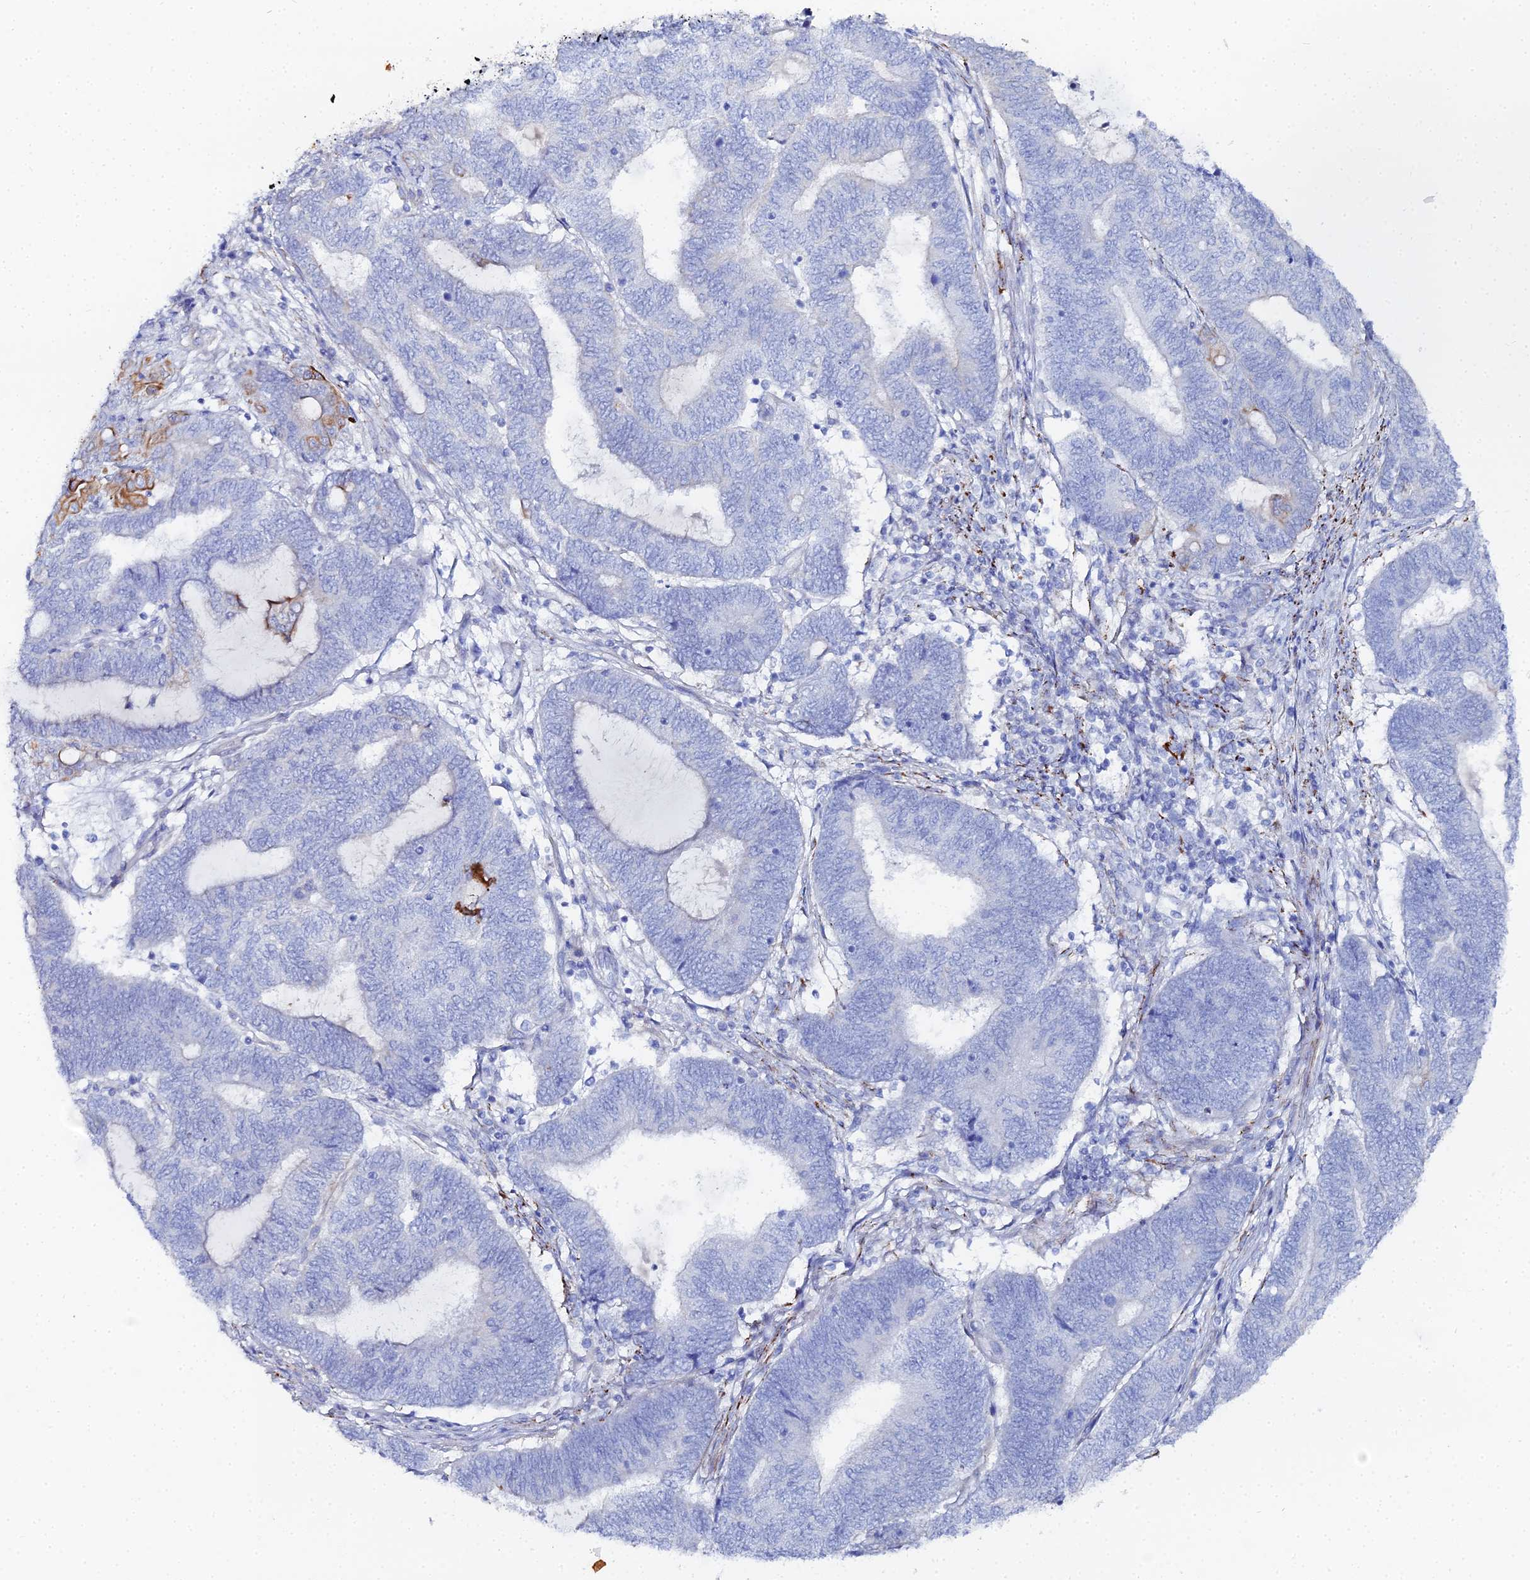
{"staining": {"intensity": "moderate", "quantity": "<25%", "location": "cytoplasmic/membranous"}, "tissue": "endometrial cancer", "cell_type": "Tumor cells", "image_type": "cancer", "snomed": [{"axis": "morphology", "description": "Adenocarcinoma, NOS"}, {"axis": "topography", "description": "Uterus"}, {"axis": "topography", "description": "Endometrium"}], "caption": "A brown stain shows moderate cytoplasmic/membranous staining of a protein in endometrial cancer (adenocarcinoma) tumor cells.", "gene": "DHX34", "patient": {"sex": "female", "age": 70}}